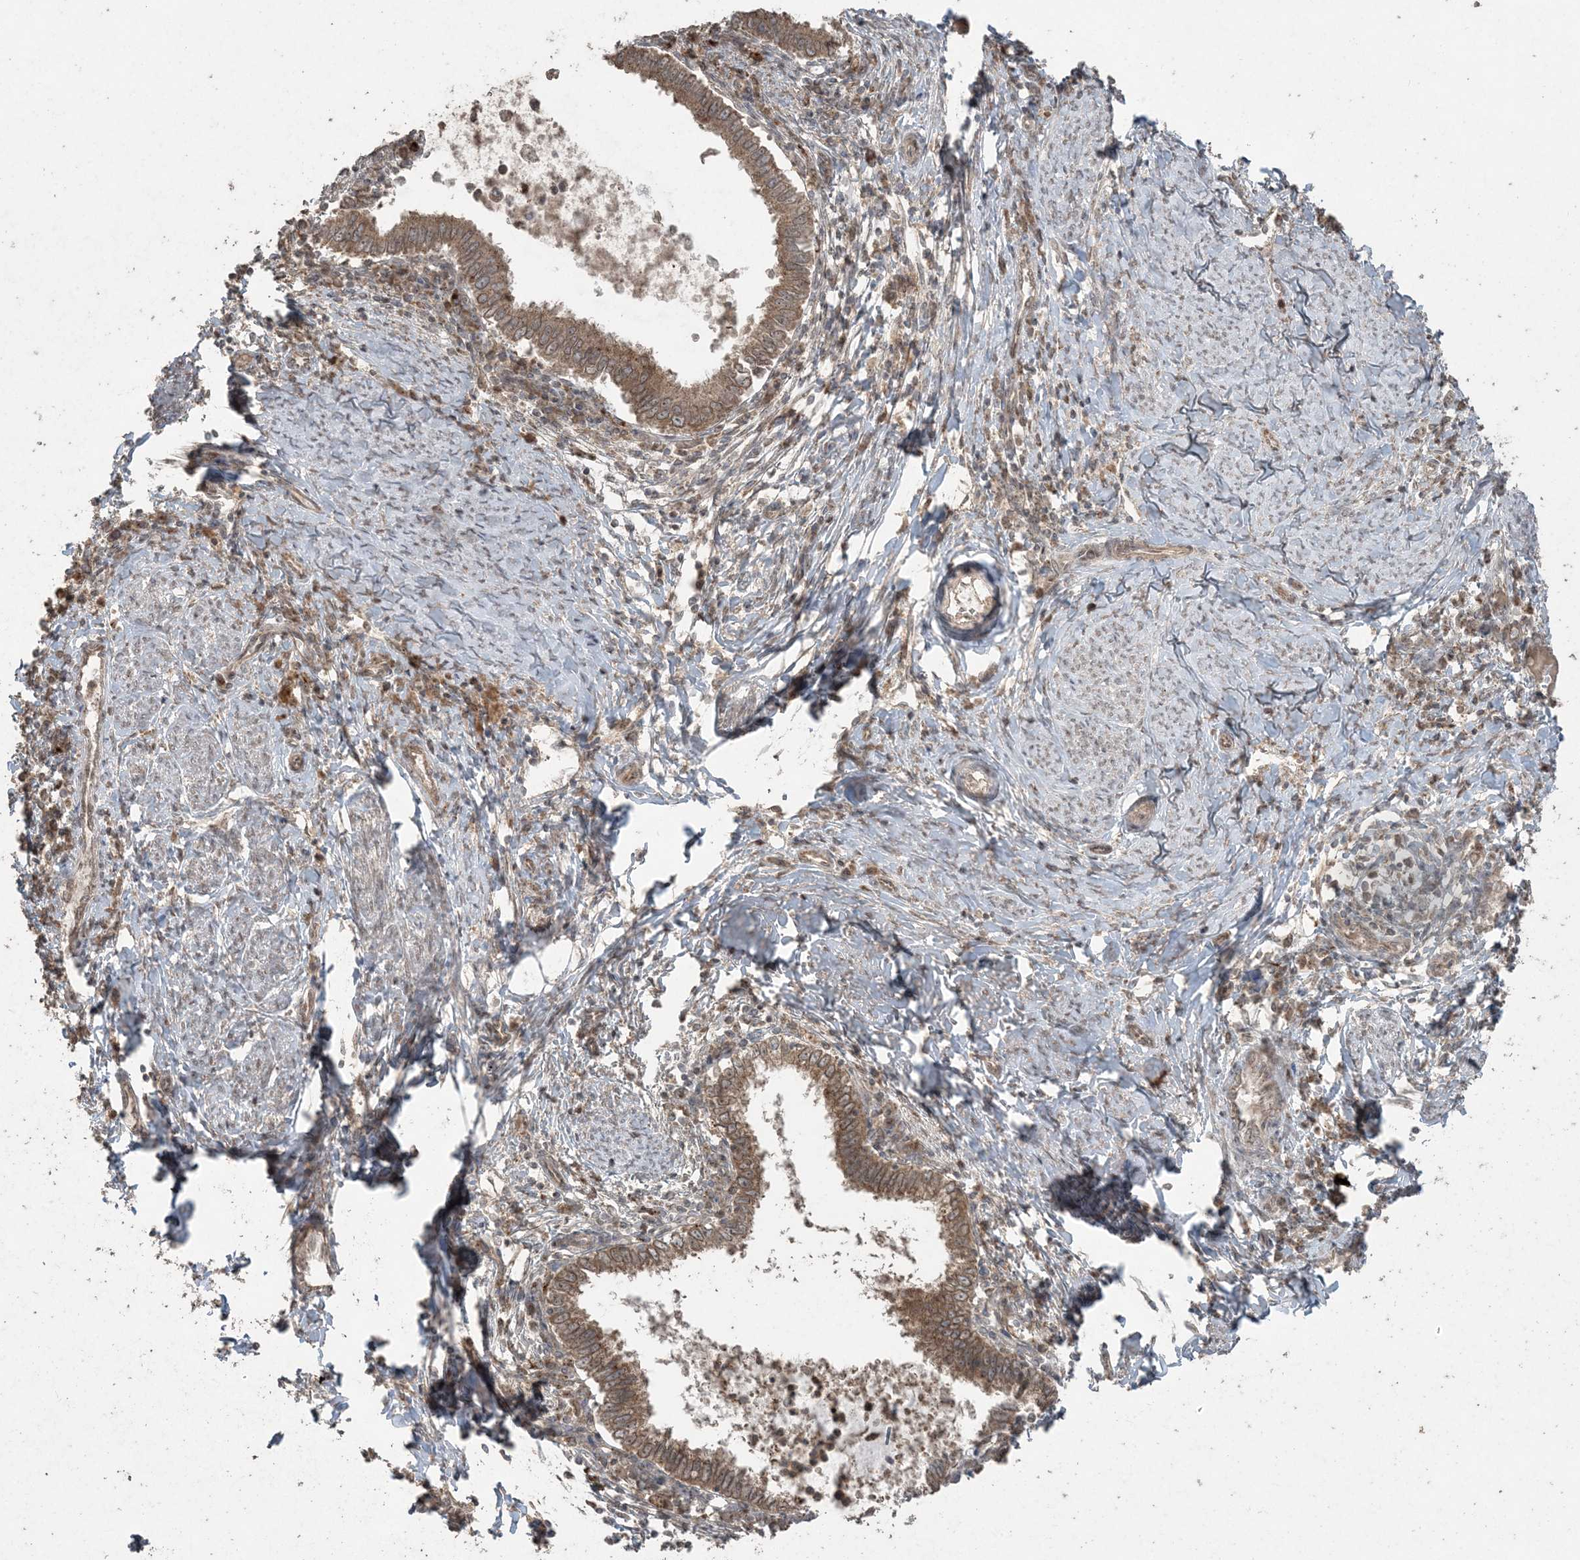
{"staining": {"intensity": "moderate", "quantity": ">75%", "location": "cytoplasmic/membranous,nuclear"}, "tissue": "cervical cancer", "cell_type": "Tumor cells", "image_type": "cancer", "snomed": [{"axis": "morphology", "description": "Adenocarcinoma, NOS"}, {"axis": "topography", "description": "Cervix"}], "caption": "Cervical cancer stained with a protein marker displays moderate staining in tumor cells.", "gene": "DDX19B", "patient": {"sex": "female", "age": 36}}